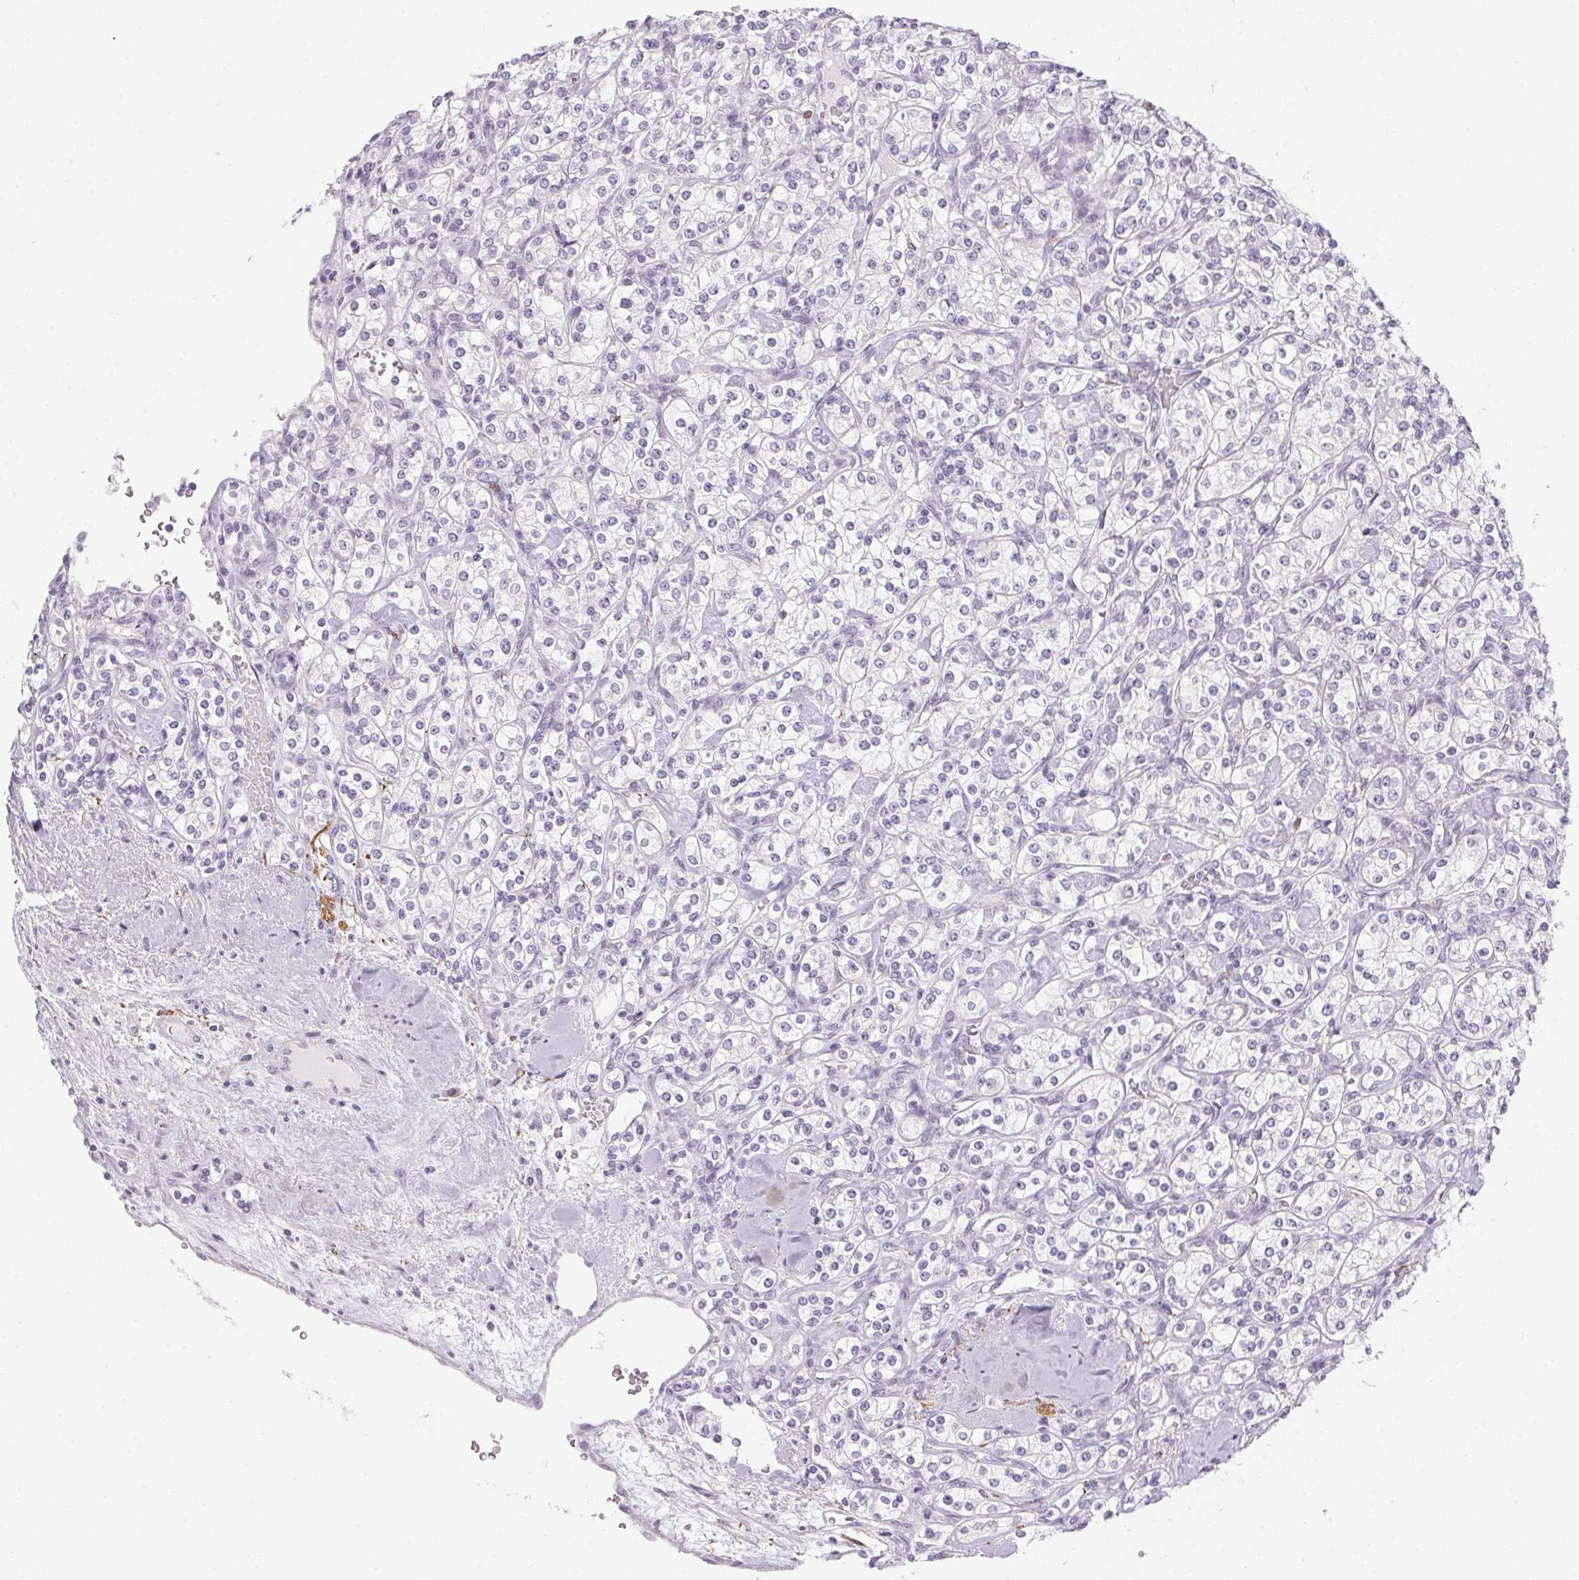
{"staining": {"intensity": "negative", "quantity": "none", "location": "none"}, "tissue": "renal cancer", "cell_type": "Tumor cells", "image_type": "cancer", "snomed": [{"axis": "morphology", "description": "Adenocarcinoma, NOS"}, {"axis": "topography", "description": "Kidney"}], "caption": "Photomicrograph shows no protein staining in tumor cells of adenocarcinoma (renal) tissue. (IHC, brightfield microscopy, high magnification).", "gene": "CADPS", "patient": {"sex": "male", "age": 77}}